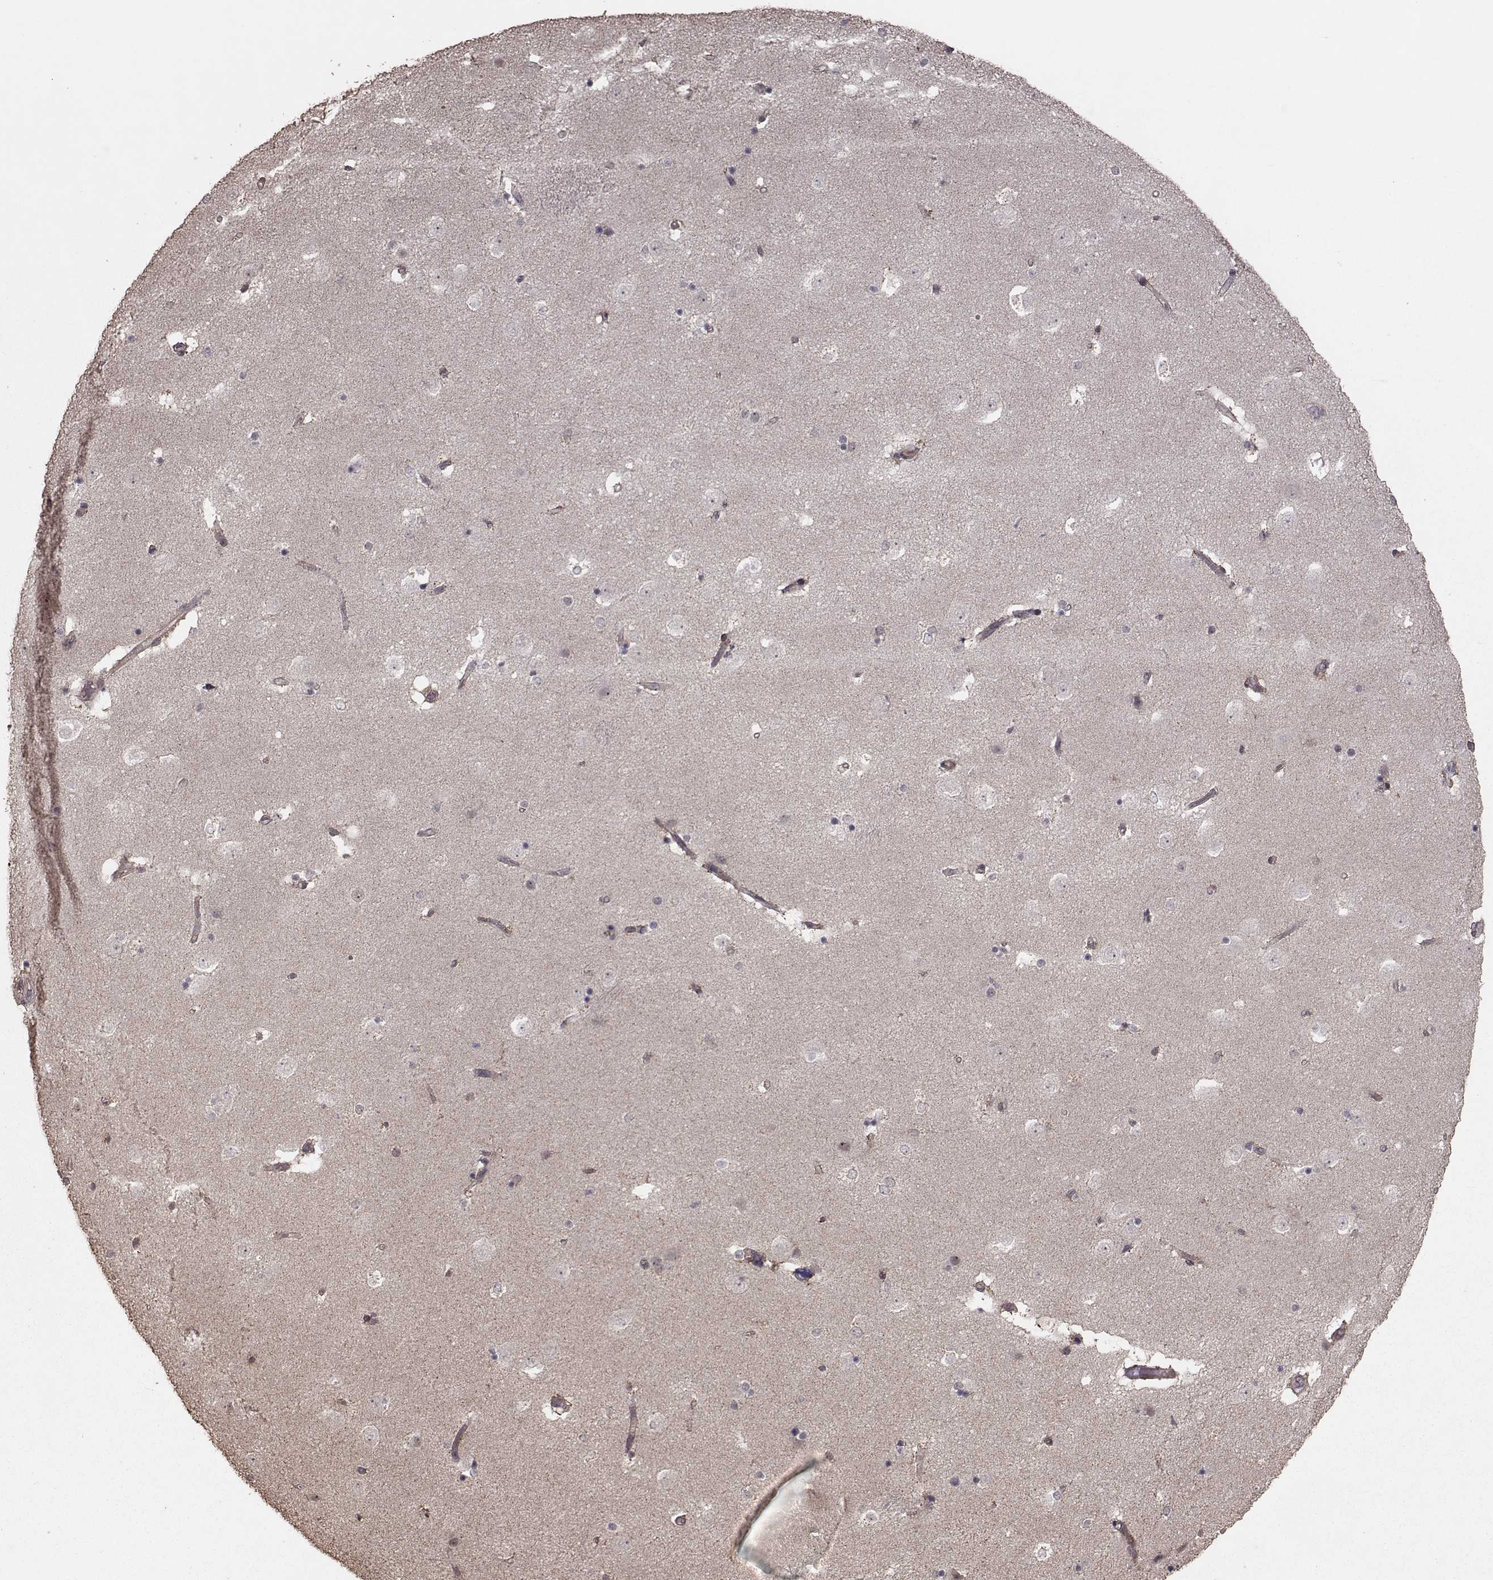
{"staining": {"intensity": "negative", "quantity": "none", "location": "none"}, "tissue": "caudate", "cell_type": "Glial cells", "image_type": "normal", "snomed": [{"axis": "morphology", "description": "Normal tissue, NOS"}, {"axis": "topography", "description": "Lateral ventricle wall"}], "caption": "Immunohistochemistry (IHC) photomicrograph of unremarkable human caudate stained for a protein (brown), which demonstrates no staining in glial cells.", "gene": "TRIP10", "patient": {"sex": "male", "age": 51}}